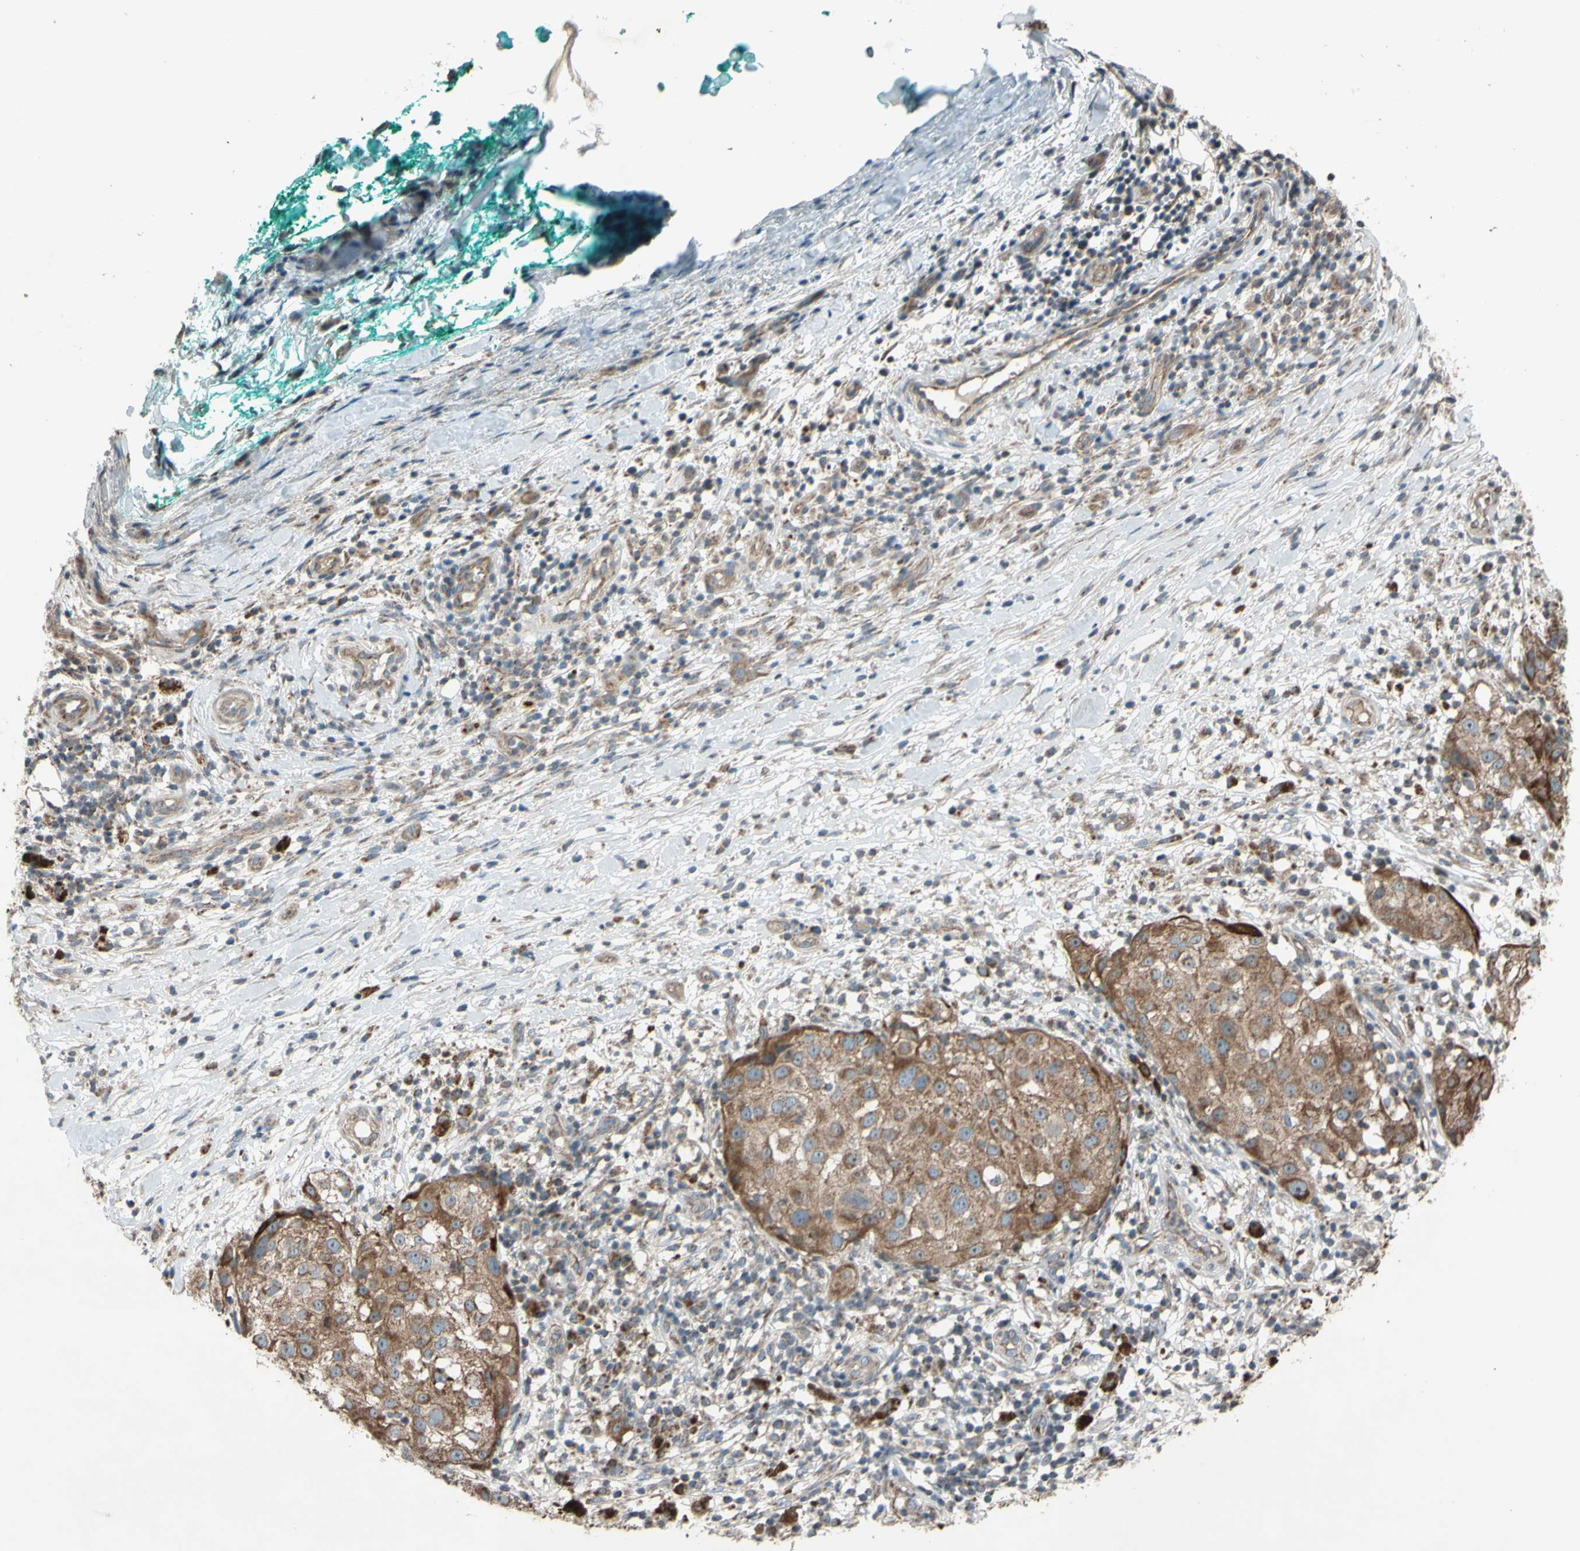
{"staining": {"intensity": "moderate", "quantity": ">75%", "location": "cytoplasmic/membranous"}, "tissue": "melanoma", "cell_type": "Tumor cells", "image_type": "cancer", "snomed": [{"axis": "morphology", "description": "Necrosis, NOS"}, {"axis": "morphology", "description": "Malignant melanoma, NOS"}, {"axis": "topography", "description": "Skin"}], "caption": "Immunohistochemical staining of human melanoma displays medium levels of moderate cytoplasmic/membranous protein expression in approximately >75% of tumor cells. The staining is performed using DAB brown chromogen to label protein expression. The nuclei are counter-stained blue using hematoxylin.", "gene": "ACOT8", "patient": {"sex": "female", "age": 87}}